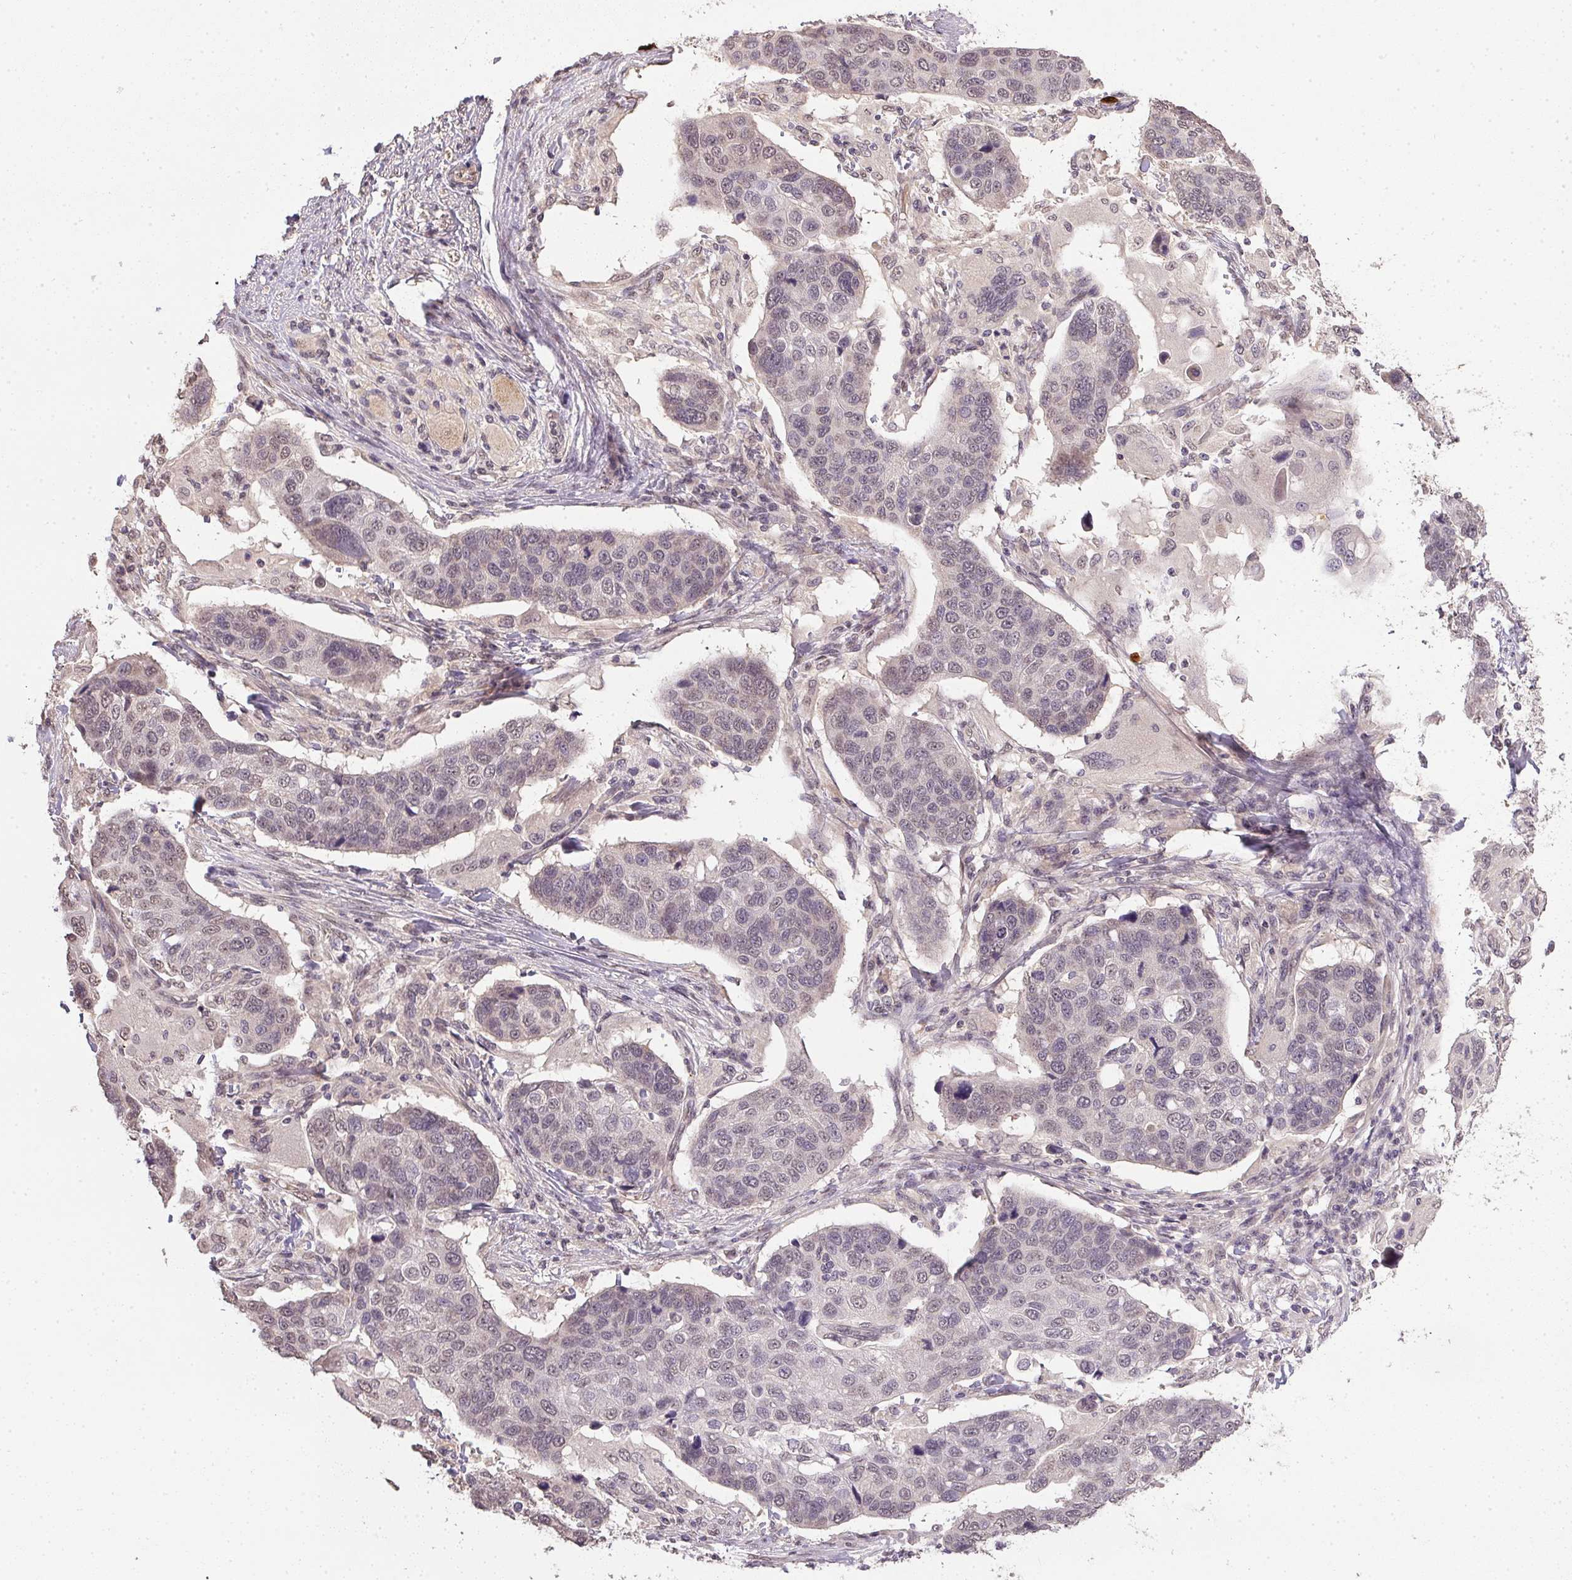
{"staining": {"intensity": "weak", "quantity": "<25%", "location": "nuclear"}, "tissue": "lung cancer", "cell_type": "Tumor cells", "image_type": "cancer", "snomed": [{"axis": "morphology", "description": "Squamous cell carcinoma, NOS"}, {"axis": "topography", "description": "Lymph node"}, {"axis": "topography", "description": "Lung"}], "caption": "This micrograph is of squamous cell carcinoma (lung) stained with IHC to label a protein in brown with the nuclei are counter-stained blue. There is no positivity in tumor cells.", "gene": "PPP4R4", "patient": {"sex": "male", "age": 61}}